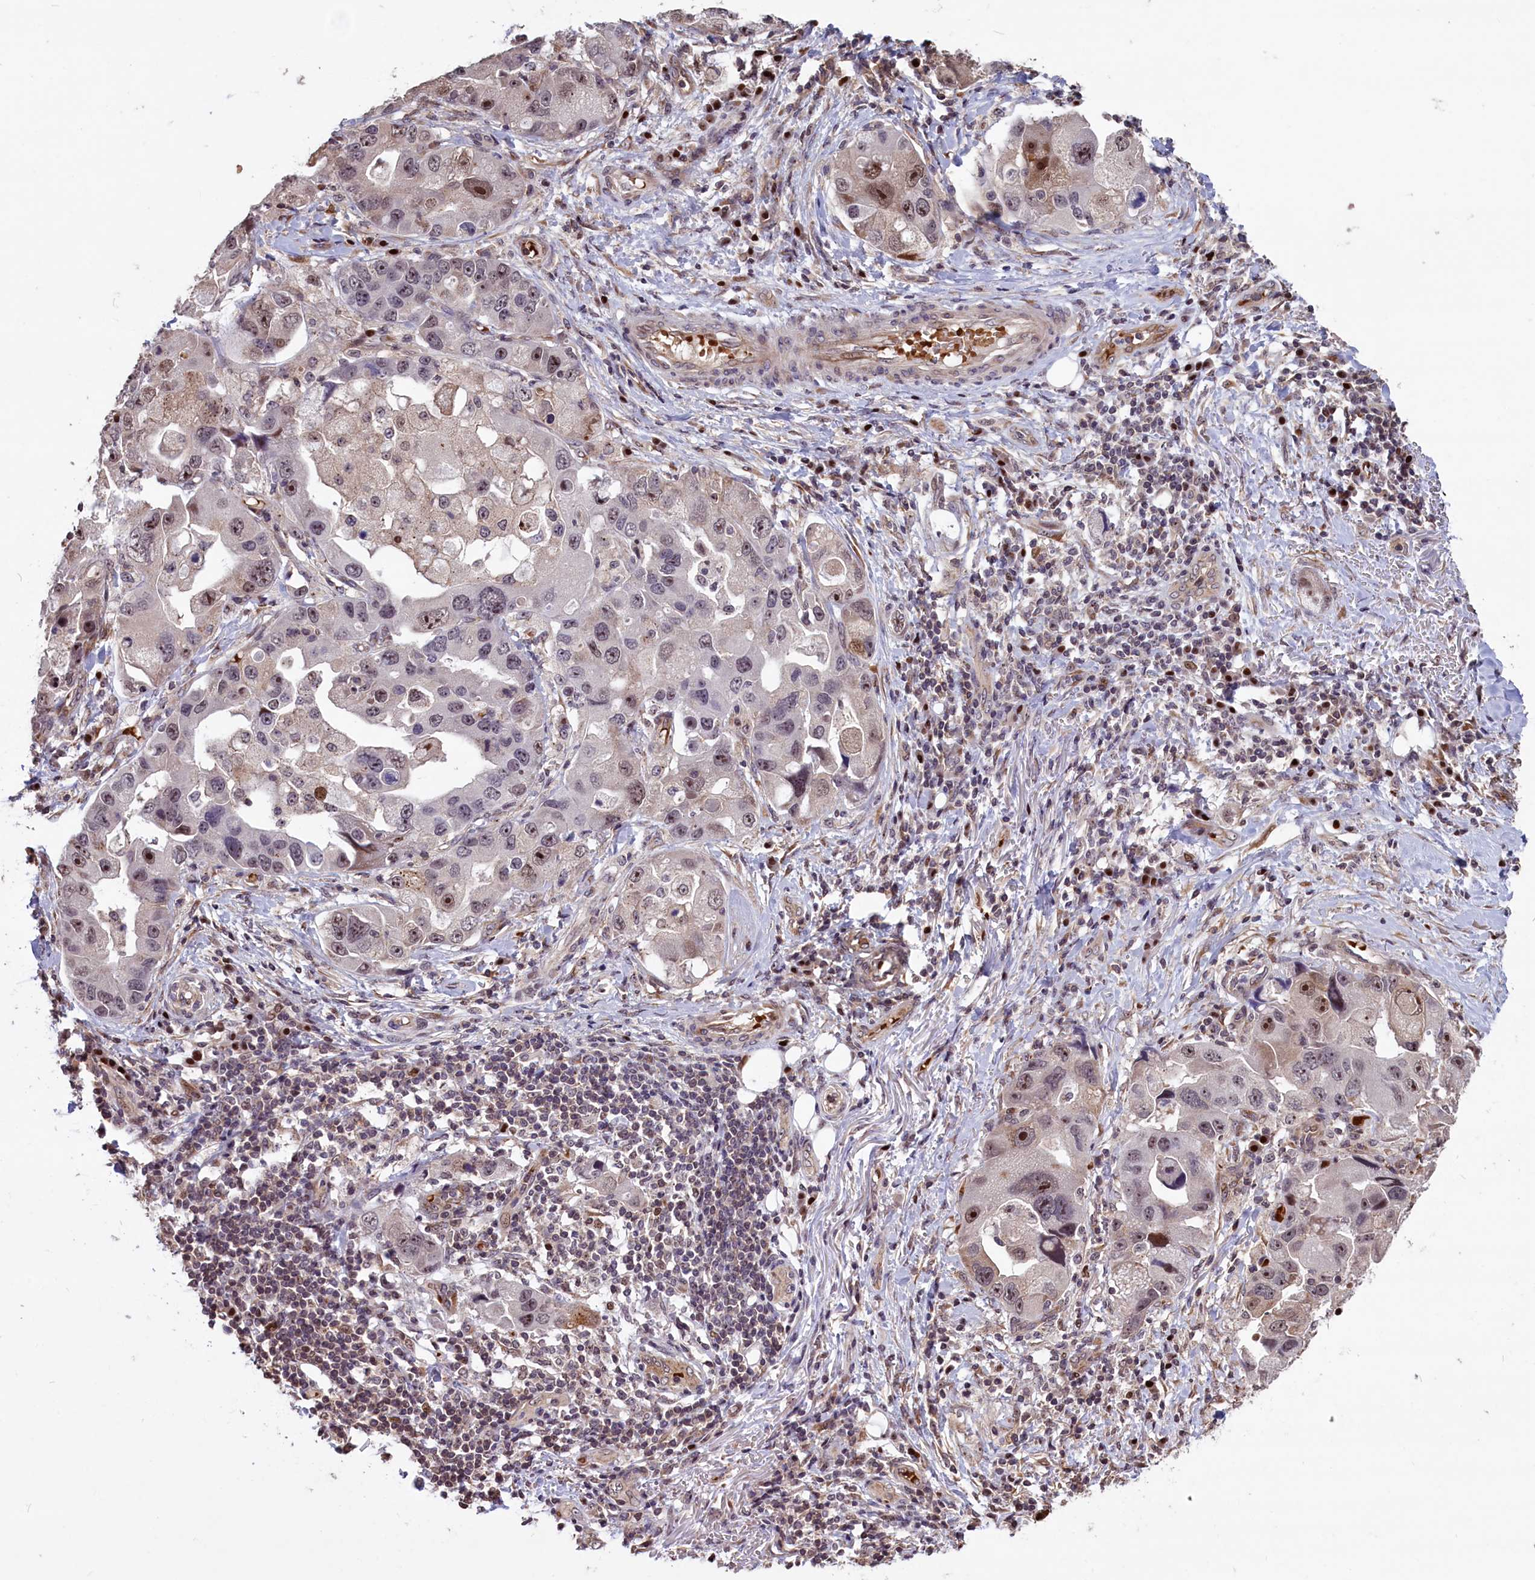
{"staining": {"intensity": "moderate", "quantity": "<25%", "location": "nuclear"}, "tissue": "lung cancer", "cell_type": "Tumor cells", "image_type": "cancer", "snomed": [{"axis": "morphology", "description": "Adenocarcinoma, NOS"}, {"axis": "topography", "description": "Lung"}], "caption": "The micrograph exhibits immunohistochemical staining of lung cancer. There is moderate nuclear positivity is identified in about <25% of tumor cells.", "gene": "SHFL", "patient": {"sex": "female", "age": 54}}